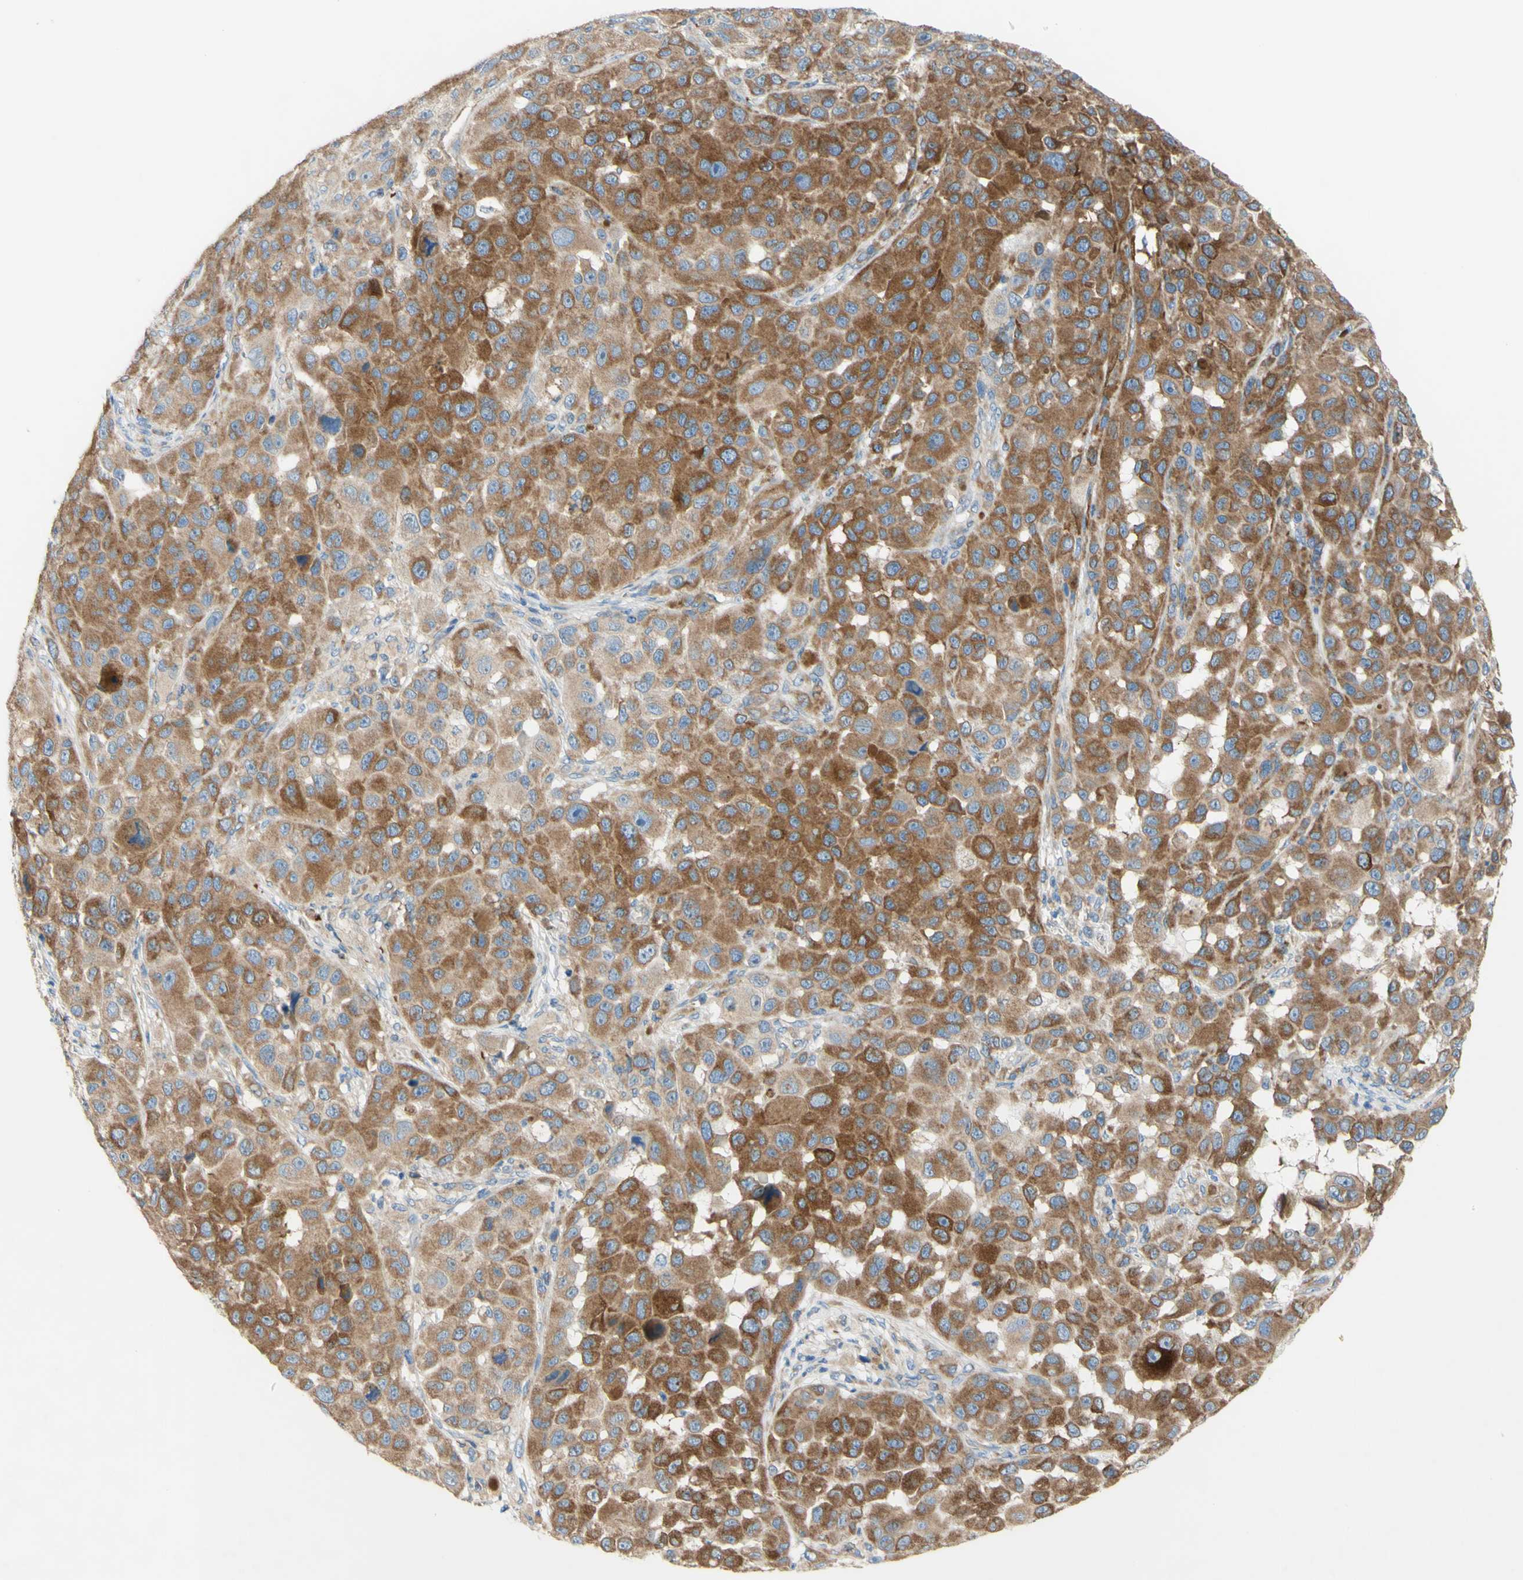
{"staining": {"intensity": "moderate", "quantity": ">75%", "location": "cytoplasmic/membranous"}, "tissue": "melanoma", "cell_type": "Tumor cells", "image_type": "cancer", "snomed": [{"axis": "morphology", "description": "Malignant melanoma, NOS"}, {"axis": "topography", "description": "Skin"}], "caption": "A histopathology image of human malignant melanoma stained for a protein displays moderate cytoplasmic/membranous brown staining in tumor cells. Nuclei are stained in blue.", "gene": "RETREG2", "patient": {"sex": "male", "age": 96}}